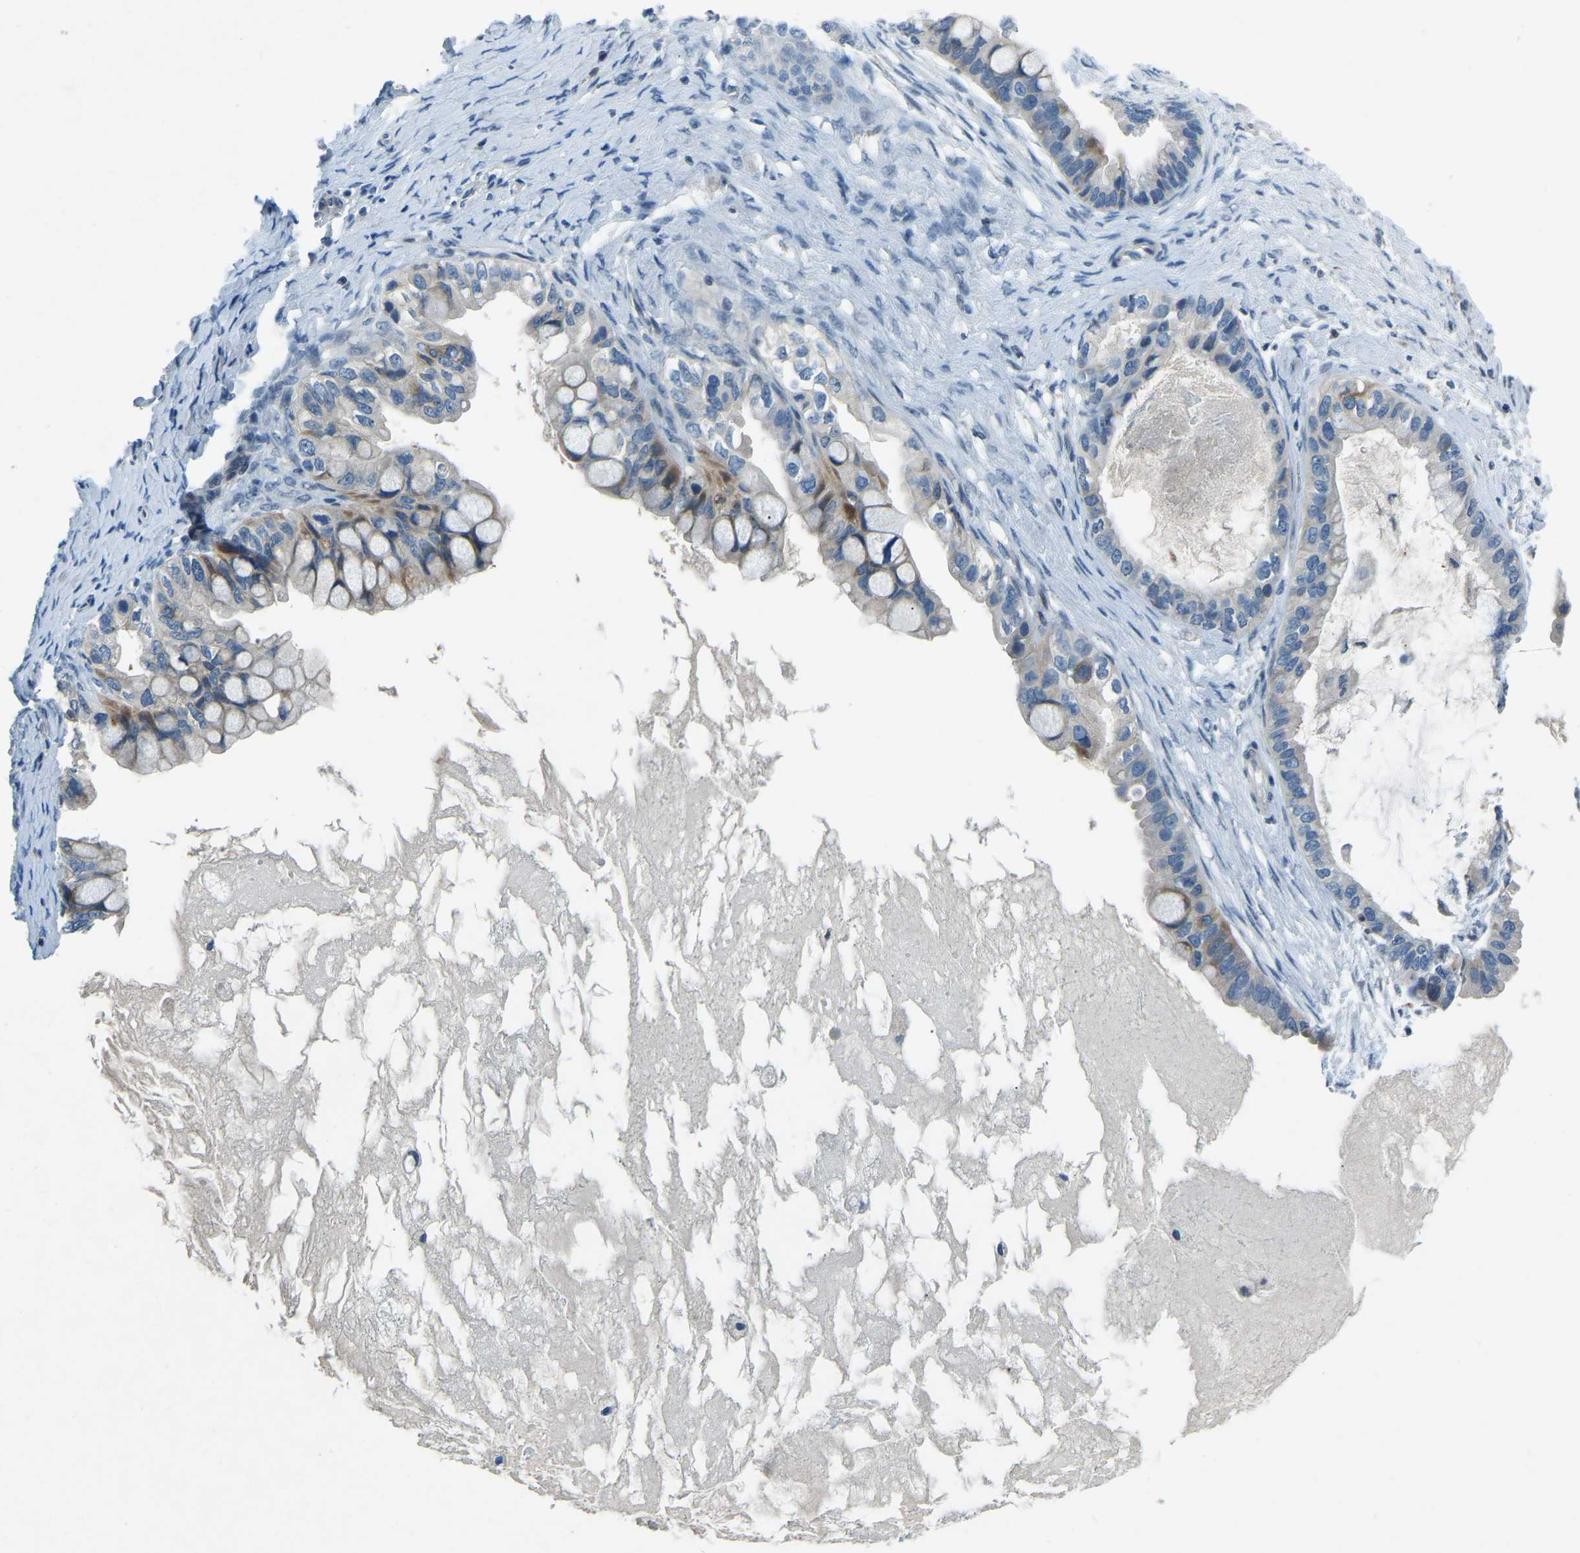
{"staining": {"intensity": "moderate", "quantity": "<25%", "location": "cytoplasmic/membranous"}, "tissue": "ovarian cancer", "cell_type": "Tumor cells", "image_type": "cancer", "snomed": [{"axis": "morphology", "description": "Cystadenocarcinoma, mucinous, NOS"}, {"axis": "topography", "description": "Ovary"}], "caption": "Approximately <25% of tumor cells in ovarian mucinous cystadenocarcinoma demonstrate moderate cytoplasmic/membranous protein positivity as visualized by brown immunohistochemical staining.", "gene": "XIRP1", "patient": {"sex": "female", "age": 80}}